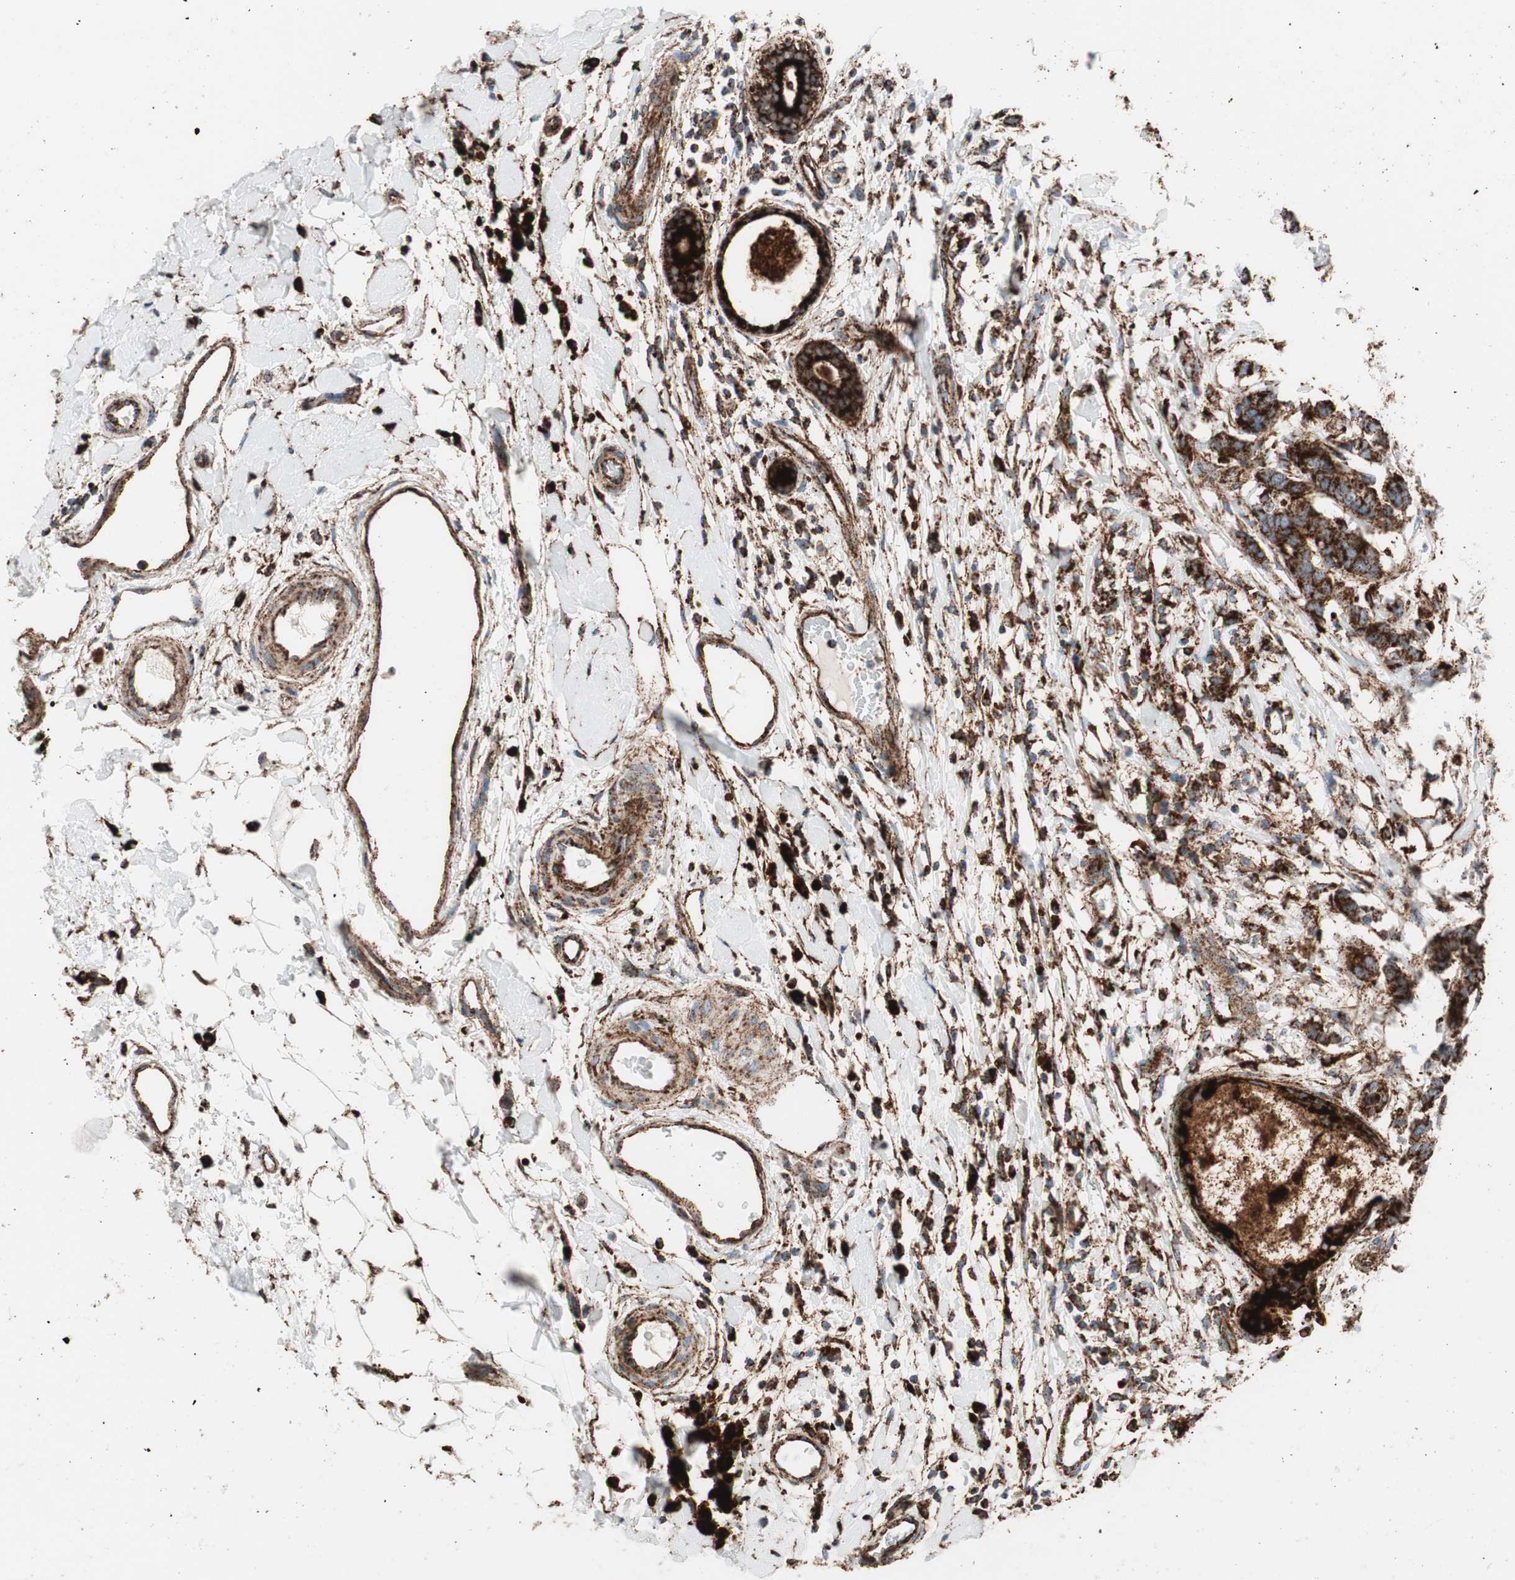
{"staining": {"intensity": "strong", "quantity": ">75%", "location": "cytoplasmic/membranous"}, "tissue": "breast cancer", "cell_type": "Tumor cells", "image_type": "cancer", "snomed": [{"axis": "morphology", "description": "Duct carcinoma"}, {"axis": "topography", "description": "Breast"}], "caption": "Invasive ductal carcinoma (breast) stained for a protein demonstrates strong cytoplasmic/membranous positivity in tumor cells.", "gene": "LAMP1", "patient": {"sex": "female", "age": 87}}